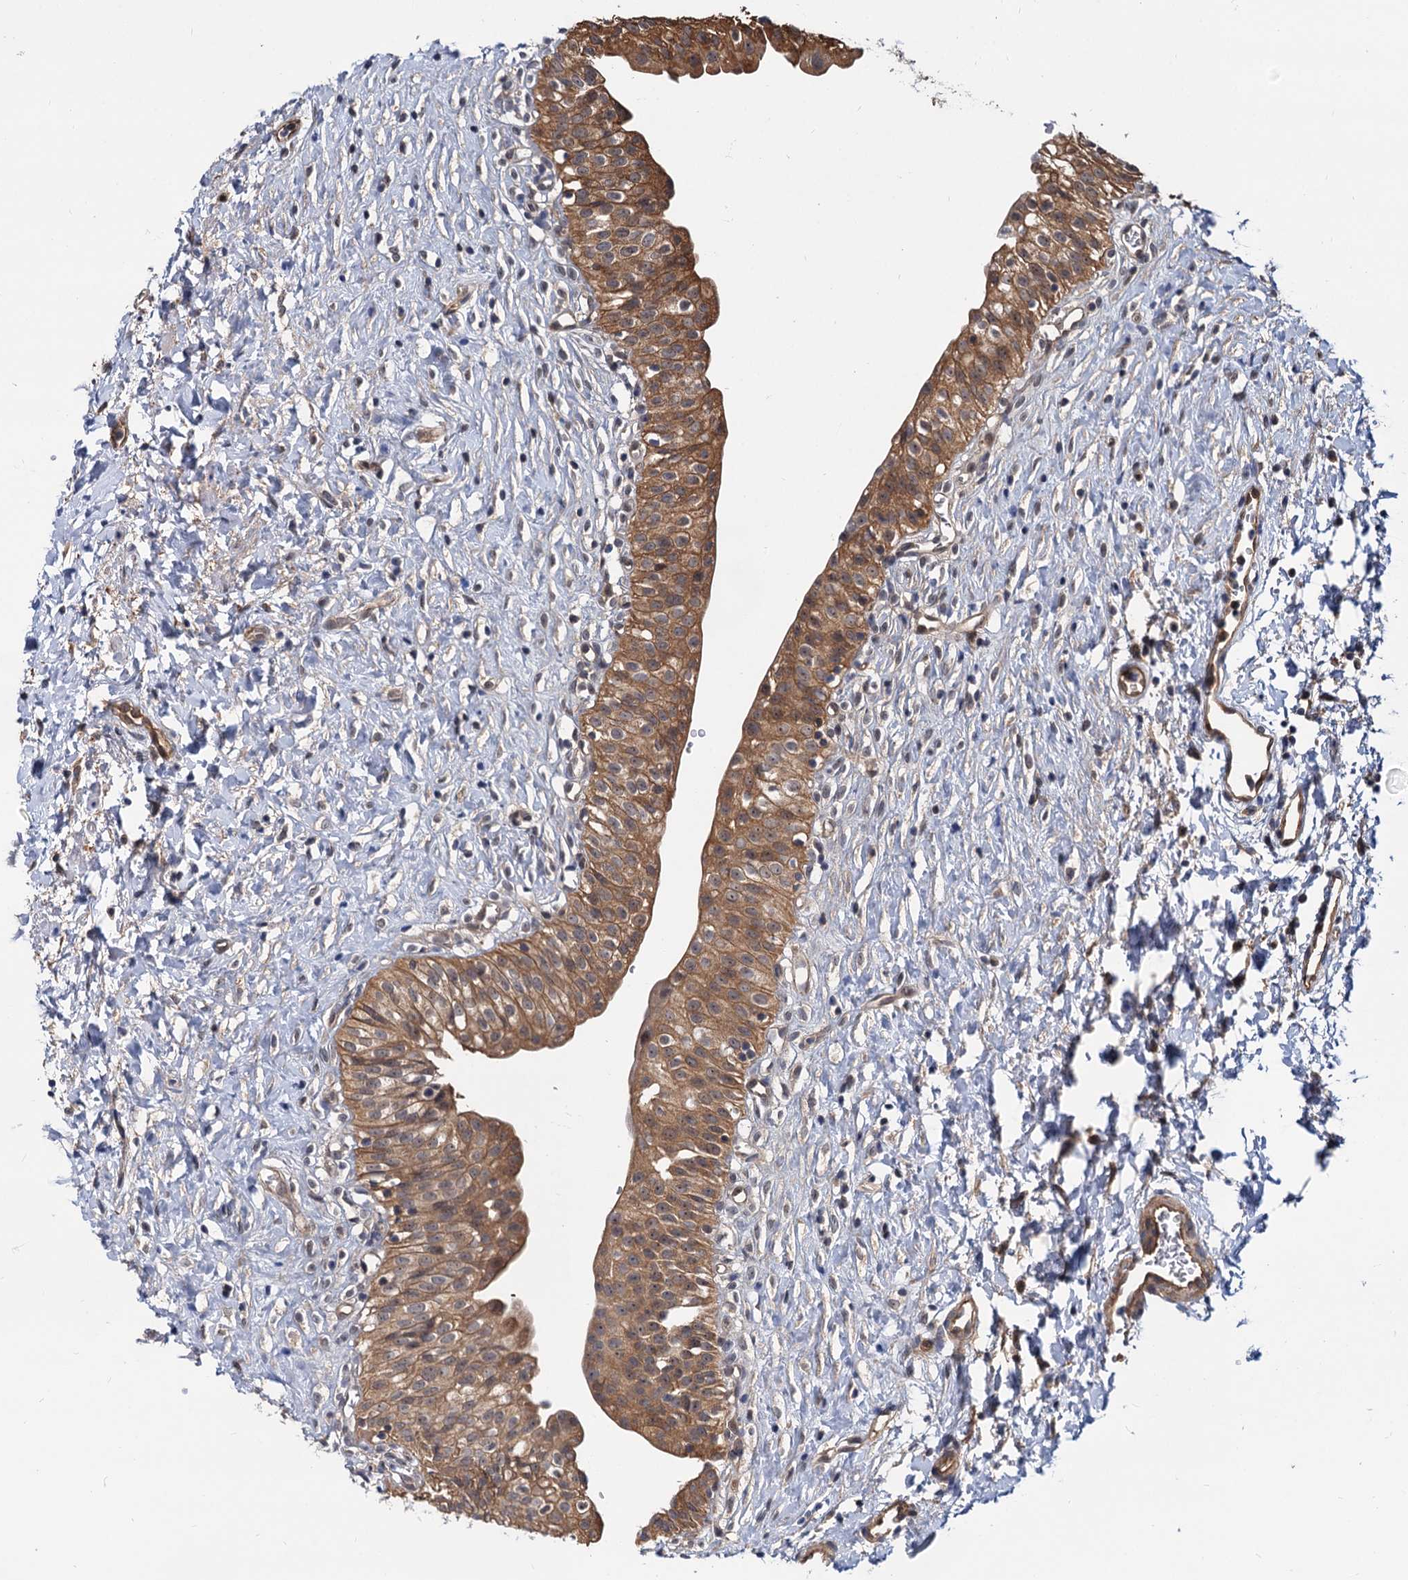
{"staining": {"intensity": "strong", "quantity": ">75%", "location": "cytoplasmic/membranous"}, "tissue": "urinary bladder", "cell_type": "Urothelial cells", "image_type": "normal", "snomed": [{"axis": "morphology", "description": "Normal tissue, NOS"}, {"axis": "topography", "description": "Urinary bladder"}], "caption": "Strong cytoplasmic/membranous positivity is seen in about >75% of urothelial cells in normal urinary bladder. Immunohistochemistry stains the protein of interest in brown and the nuclei are stained blue.", "gene": "SNX15", "patient": {"sex": "male", "age": 51}}